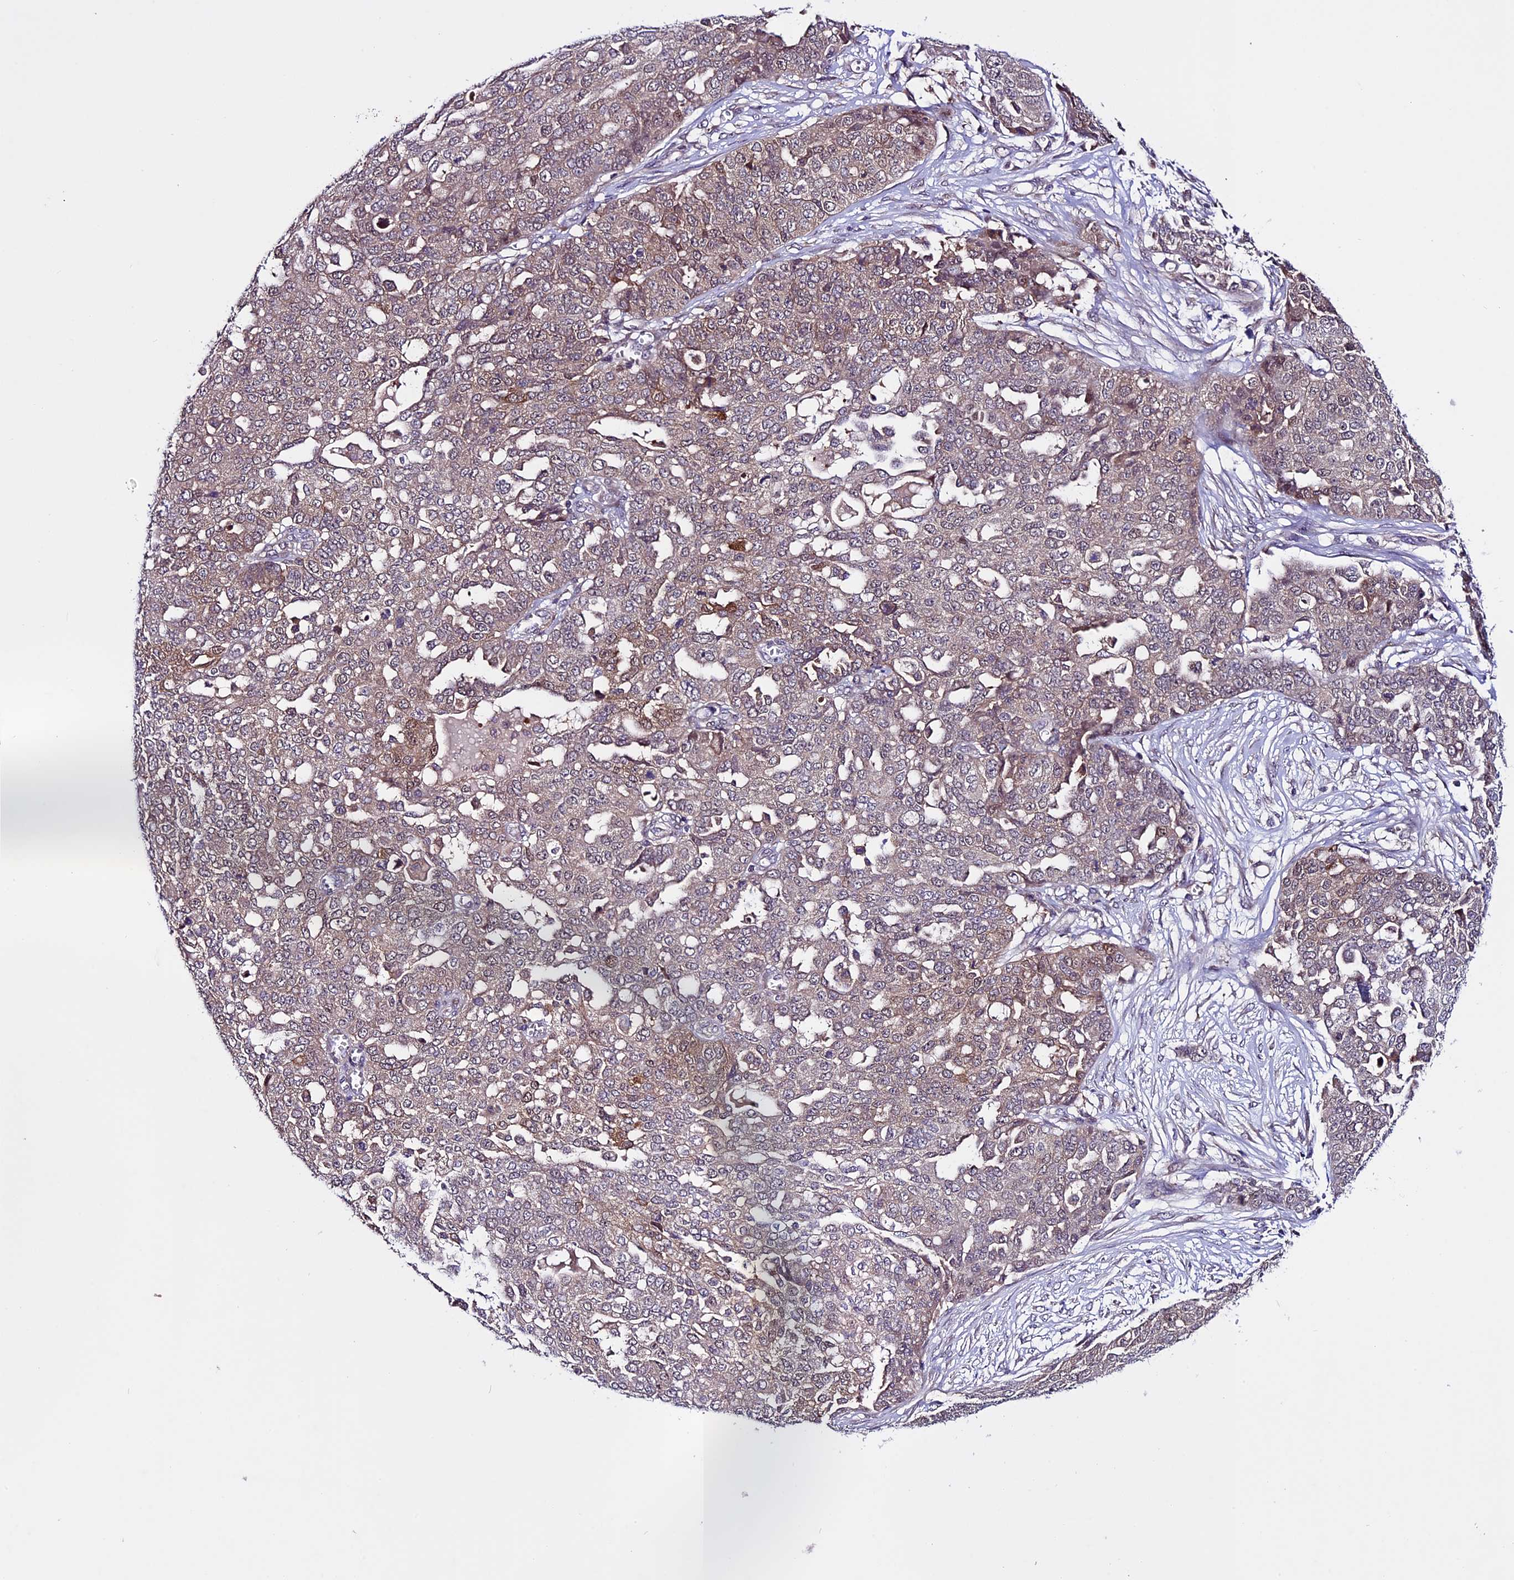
{"staining": {"intensity": "moderate", "quantity": "<25%", "location": "cytoplasmic/membranous,nuclear"}, "tissue": "ovarian cancer", "cell_type": "Tumor cells", "image_type": "cancer", "snomed": [{"axis": "morphology", "description": "Cystadenocarcinoma, serous, NOS"}, {"axis": "topography", "description": "Soft tissue"}, {"axis": "topography", "description": "Ovary"}], "caption": "This image demonstrates IHC staining of human ovarian cancer (serous cystadenocarcinoma), with low moderate cytoplasmic/membranous and nuclear staining in approximately <25% of tumor cells.", "gene": "XKR7", "patient": {"sex": "female", "age": 57}}